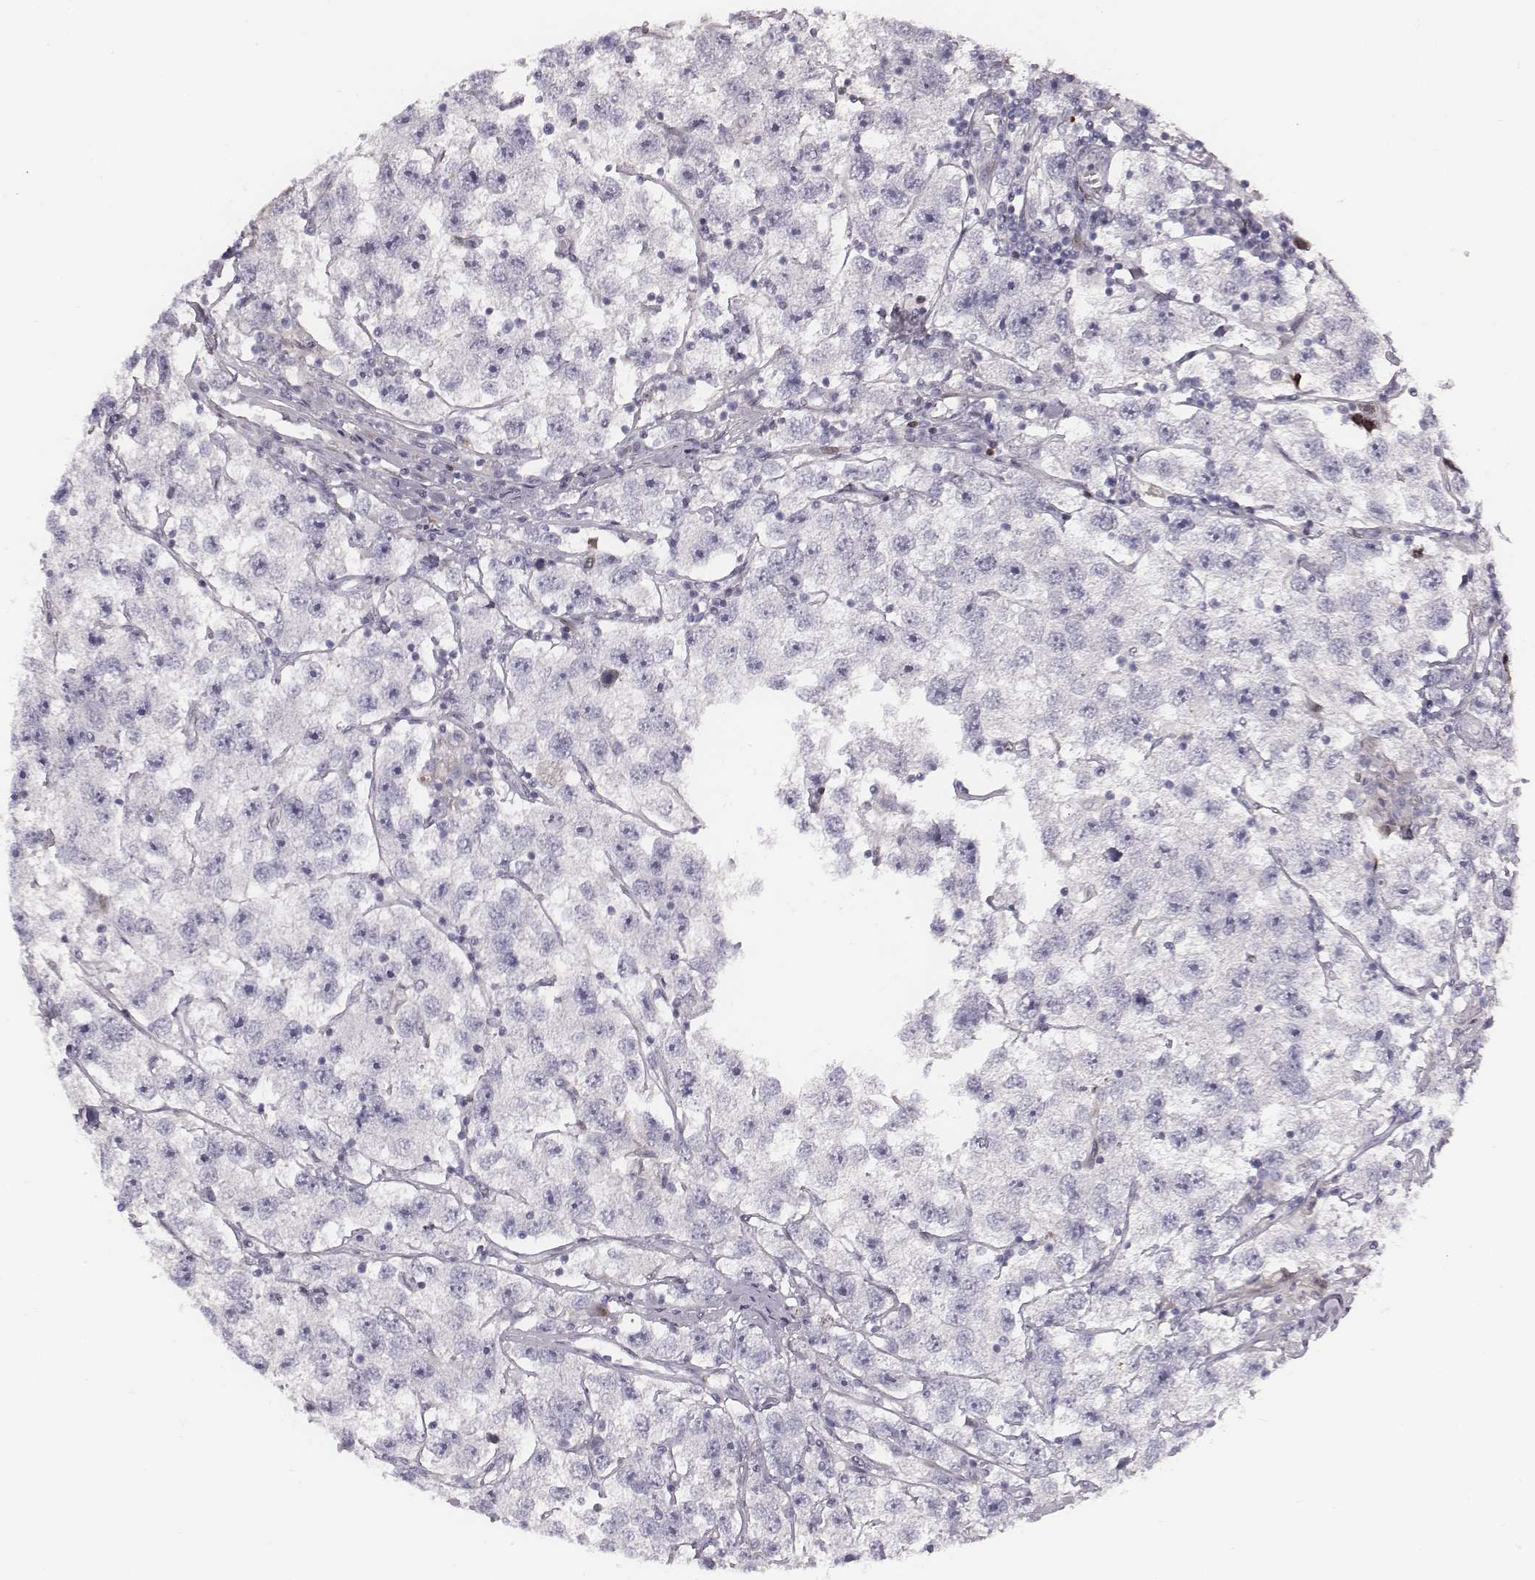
{"staining": {"intensity": "negative", "quantity": "none", "location": "none"}, "tissue": "testis cancer", "cell_type": "Tumor cells", "image_type": "cancer", "snomed": [{"axis": "morphology", "description": "Seminoma, NOS"}, {"axis": "topography", "description": "Testis"}], "caption": "IHC of testis cancer reveals no staining in tumor cells. The staining is performed using DAB brown chromogen with nuclei counter-stained in using hematoxylin.", "gene": "NDC1", "patient": {"sex": "male", "age": 26}}